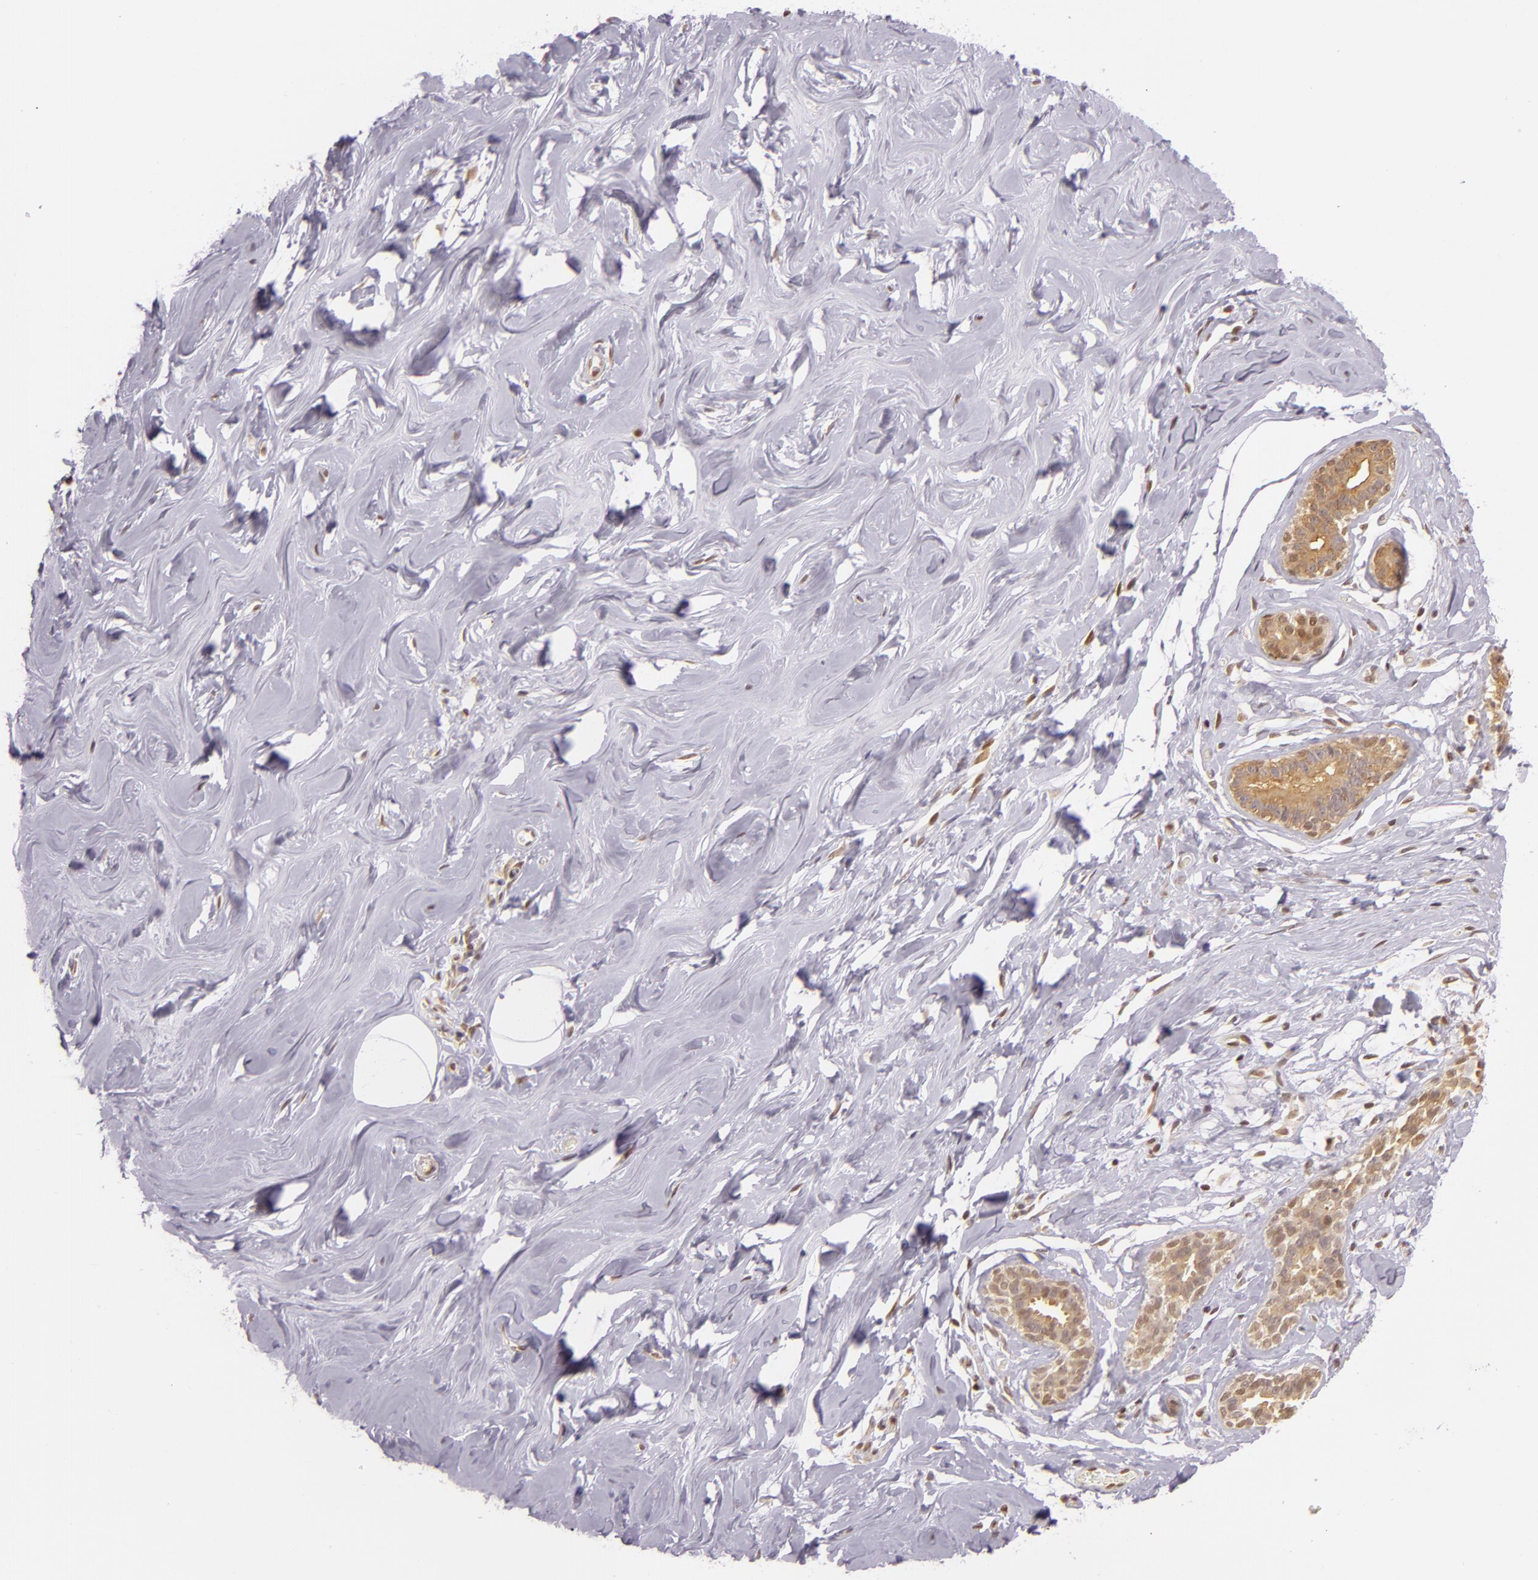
{"staining": {"intensity": "moderate", "quantity": "25%-75%", "location": "nuclear"}, "tissue": "breast", "cell_type": "Adipocytes", "image_type": "normal", "snomed": [{"axis": "morphology", "description": "Normal tissue, NOS"}, {"axis": "morphology", "description": "Fibrosis, NOS"}, {"axis": "topography", "description": "Breast"}], "caption": "A photomicrograph of human breast stained for a protein displays moderate nuclear brown staining in adipocytes.", "gene": "ENSG00000290315", "patient": {"sex": "female", "age": 39}}